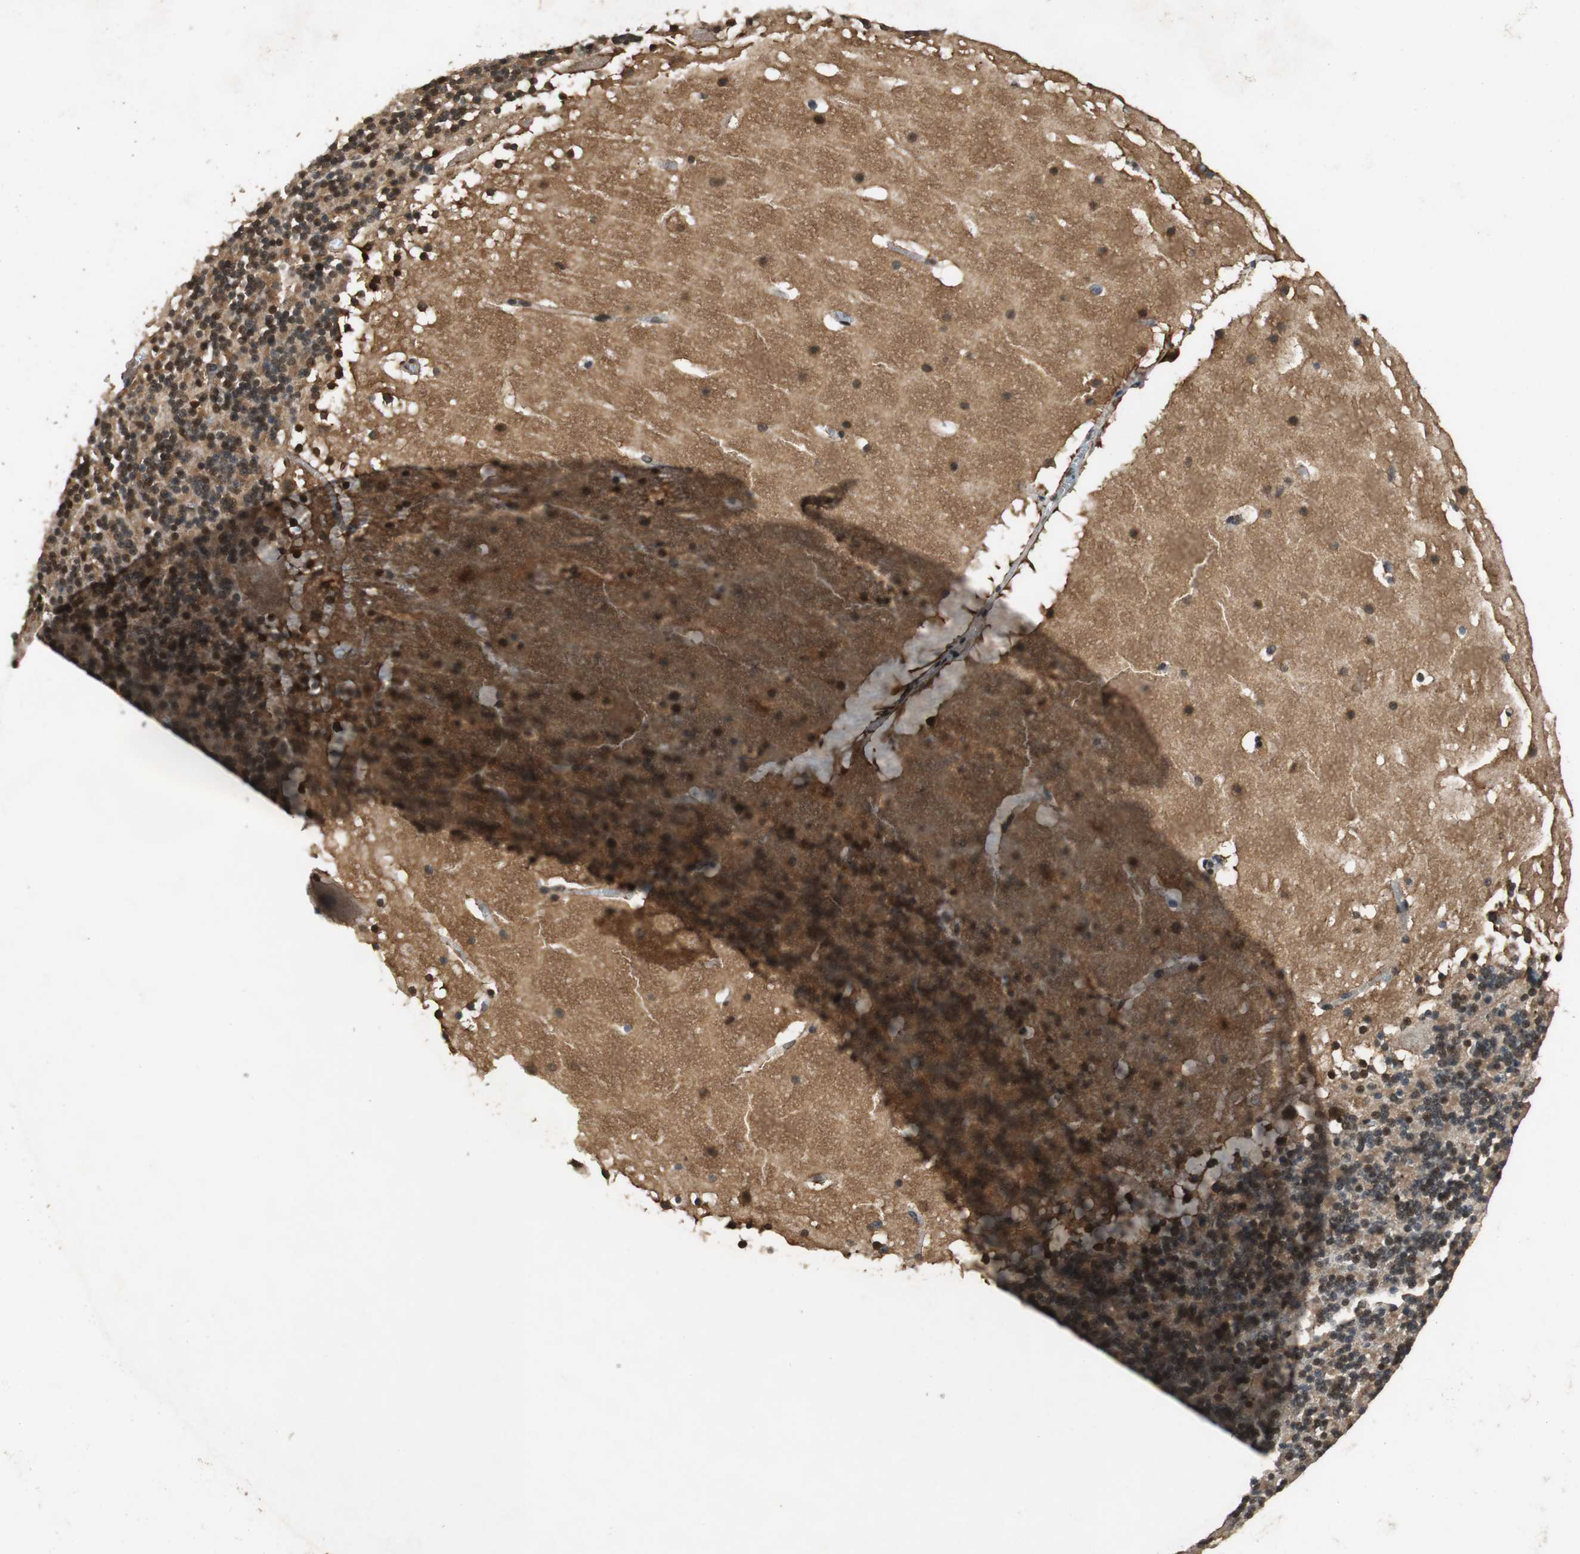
{"staining": {"intensity": "strong", "quantity": "25%-75%", "location": "nuclear"}, "tissue": "cerebellum", "cell_type": "Cells in granular layer", "image_type": "normal", "snomed": [{"axis": "morphology", "description": "Normal tissue, NOS"}, {"axis": "topography", "description": "Cerebellum"}], "caption": "An image of cerebellum stained for a protein exhibits strong nuclear brown staining in cells in granular layer. The protein of interest is stained brown, and the nuclei are stained in blue (DAB IHC with brightfield microscopy, high magnification).", "gene": "ZNF18", "patient": {"sex": "male", "age": 45}}